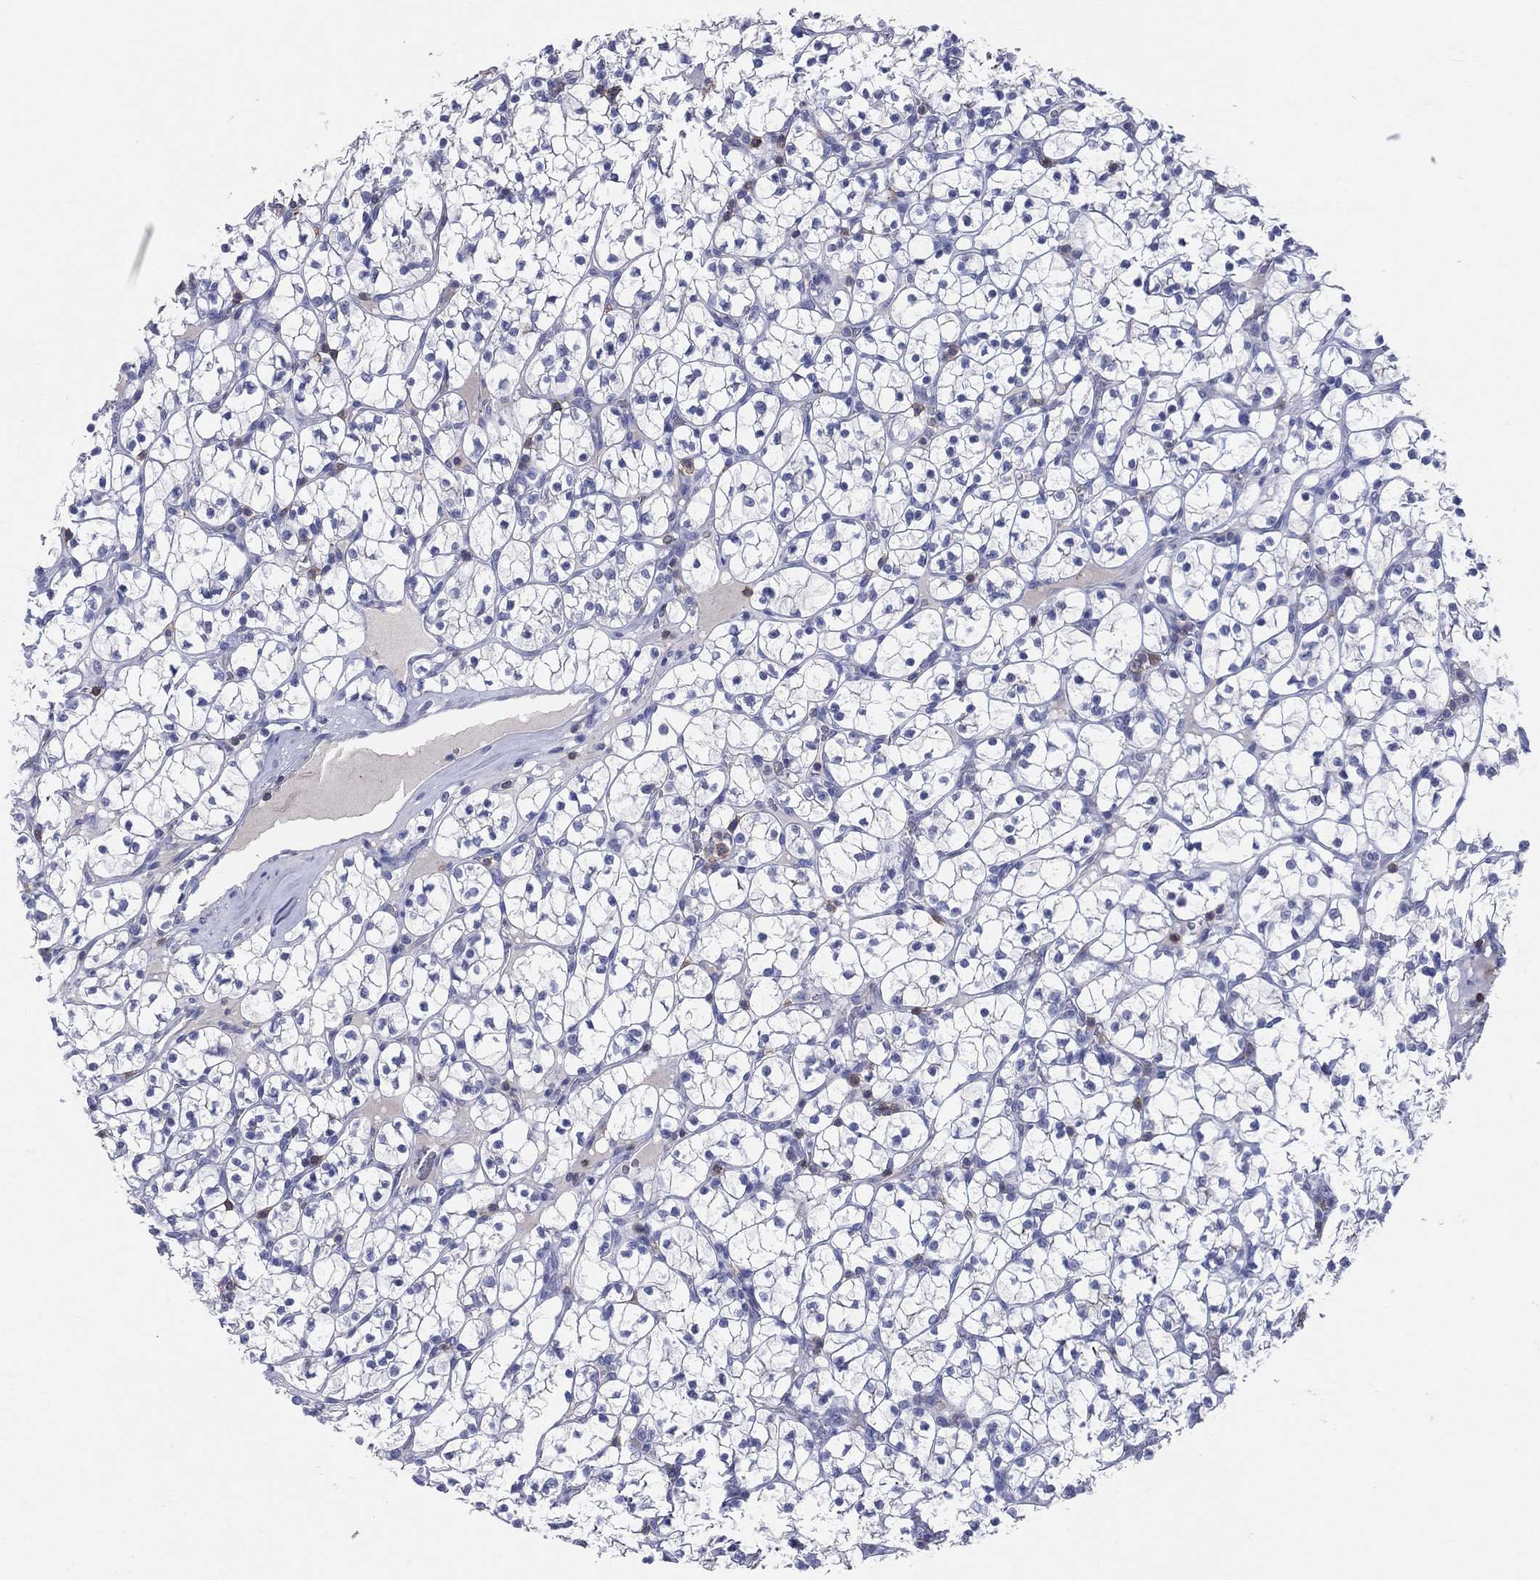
{"staining": {"intensity": "negative", "quantity": "none", "location": "none"}, "tissue": "renal cancer", "cell_type": "Tumor cells", "image_type": "cancer", "snomed": [{"axis": "morphology", "description": "Adenocarcinoma, NOS"}, {"axis": "topography", "description": "Kidney"}], "caption": "The micrograph reveals no significant staining in tumor cells of renal cancer (adenocarcinoma). (DAB (3,3'-diaminobenzidine) immunohistochemistry (IHC) with hematoxylin counter stain).", "gene": "LAT", "patient": {"sex": "female", "age": 89}}